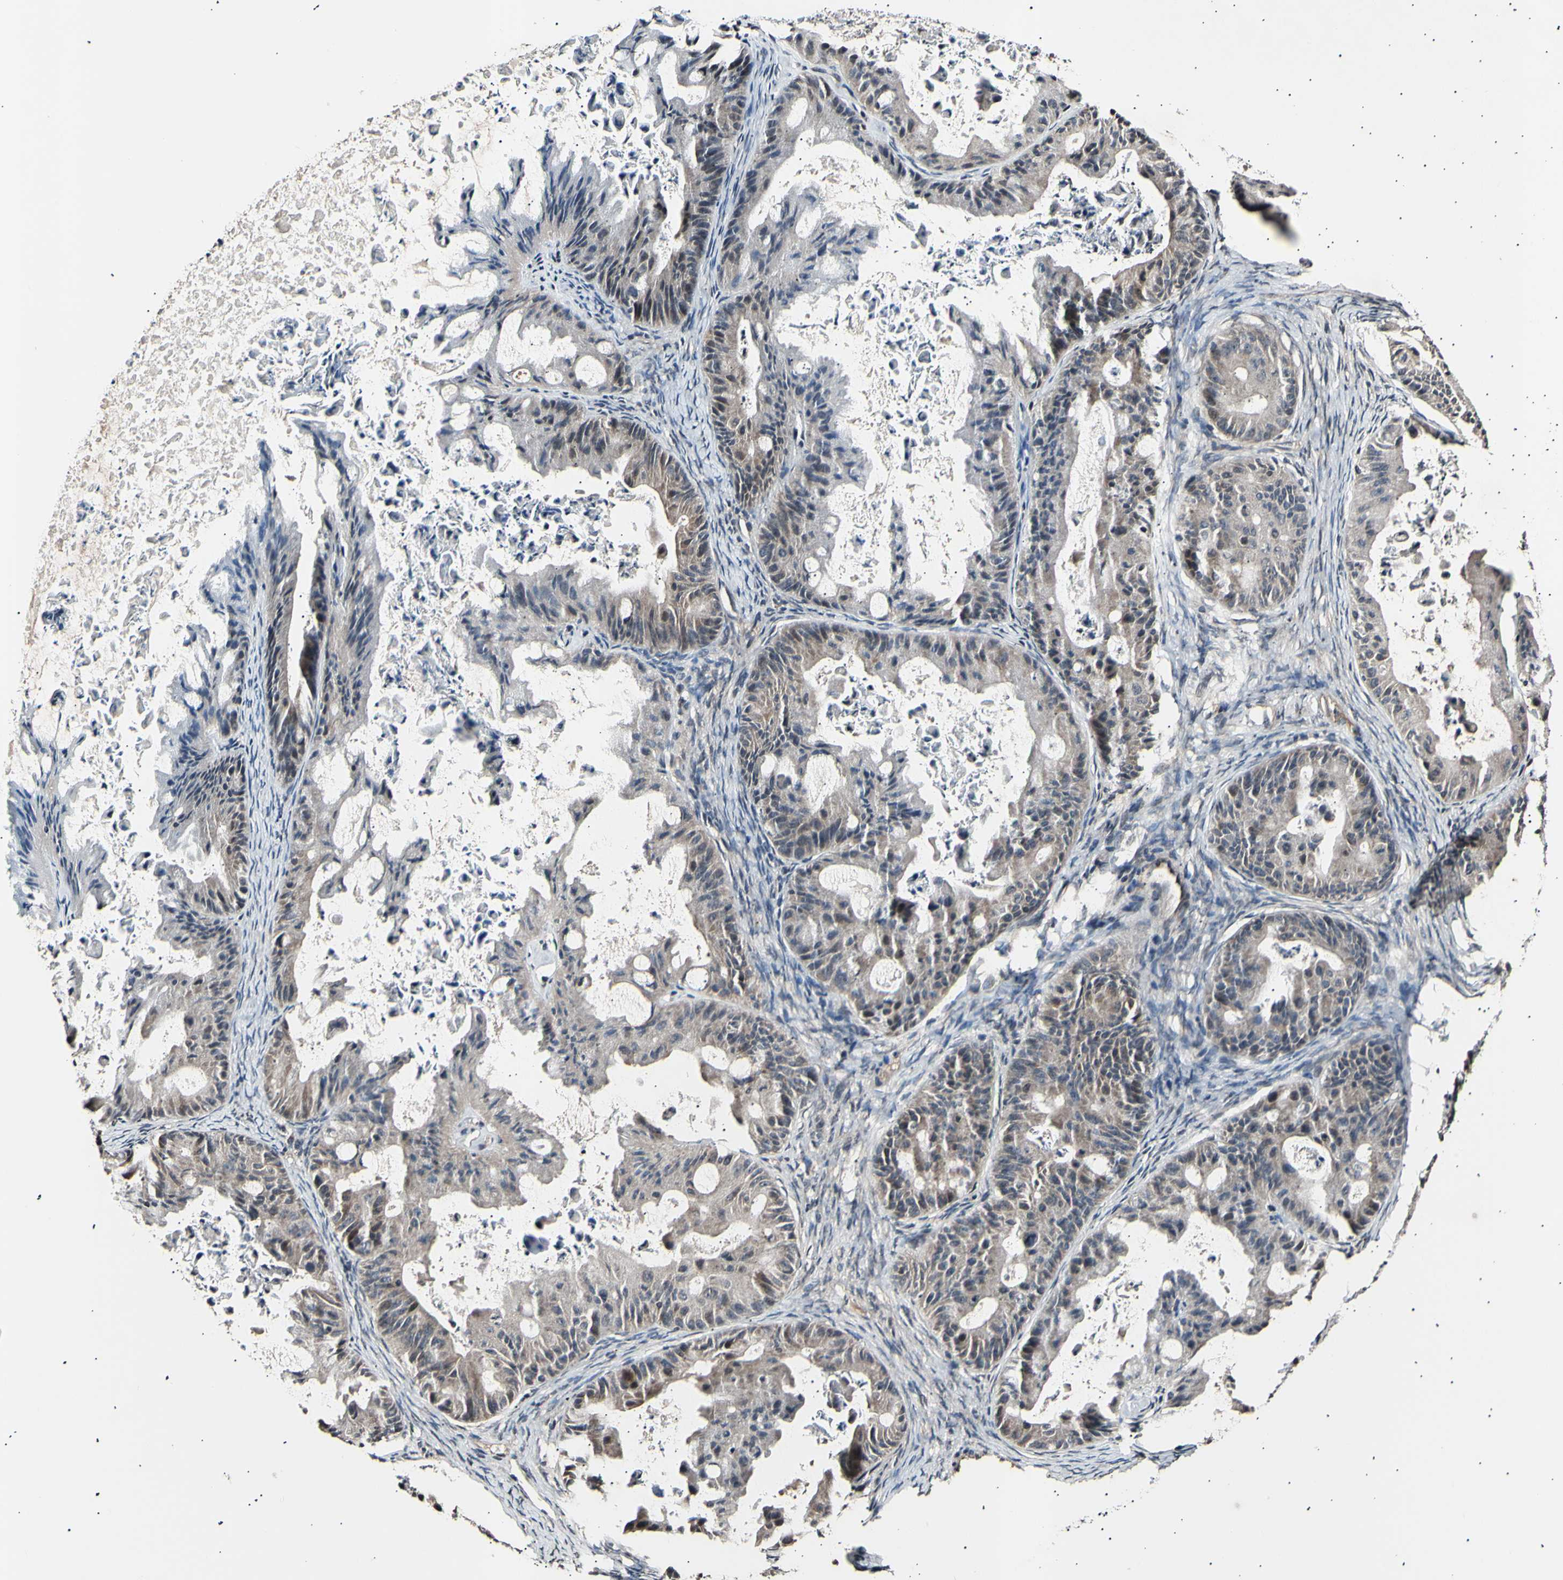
{"staining": {"intensity": "weak", "quantity": ">75%", "location": "cytoplasmic/membranous"}, "tissue": "ovarian cancer", "cell_type": "Tumor cells", "image_type": "cancer", "snomed": [{"axis": "morphology", "description": "Cystadenocarcinoma, mucinous, NOS"}, {"axis": "topography", "description": "Ovary"}], "caption": "Protein expression analysis of ovarian cancer demonstrates weak cytoplasmic/membranous staining in about >75% of tumor cells.", "gene": "AK1", "patient": {"sex": "female", "age": 37}}